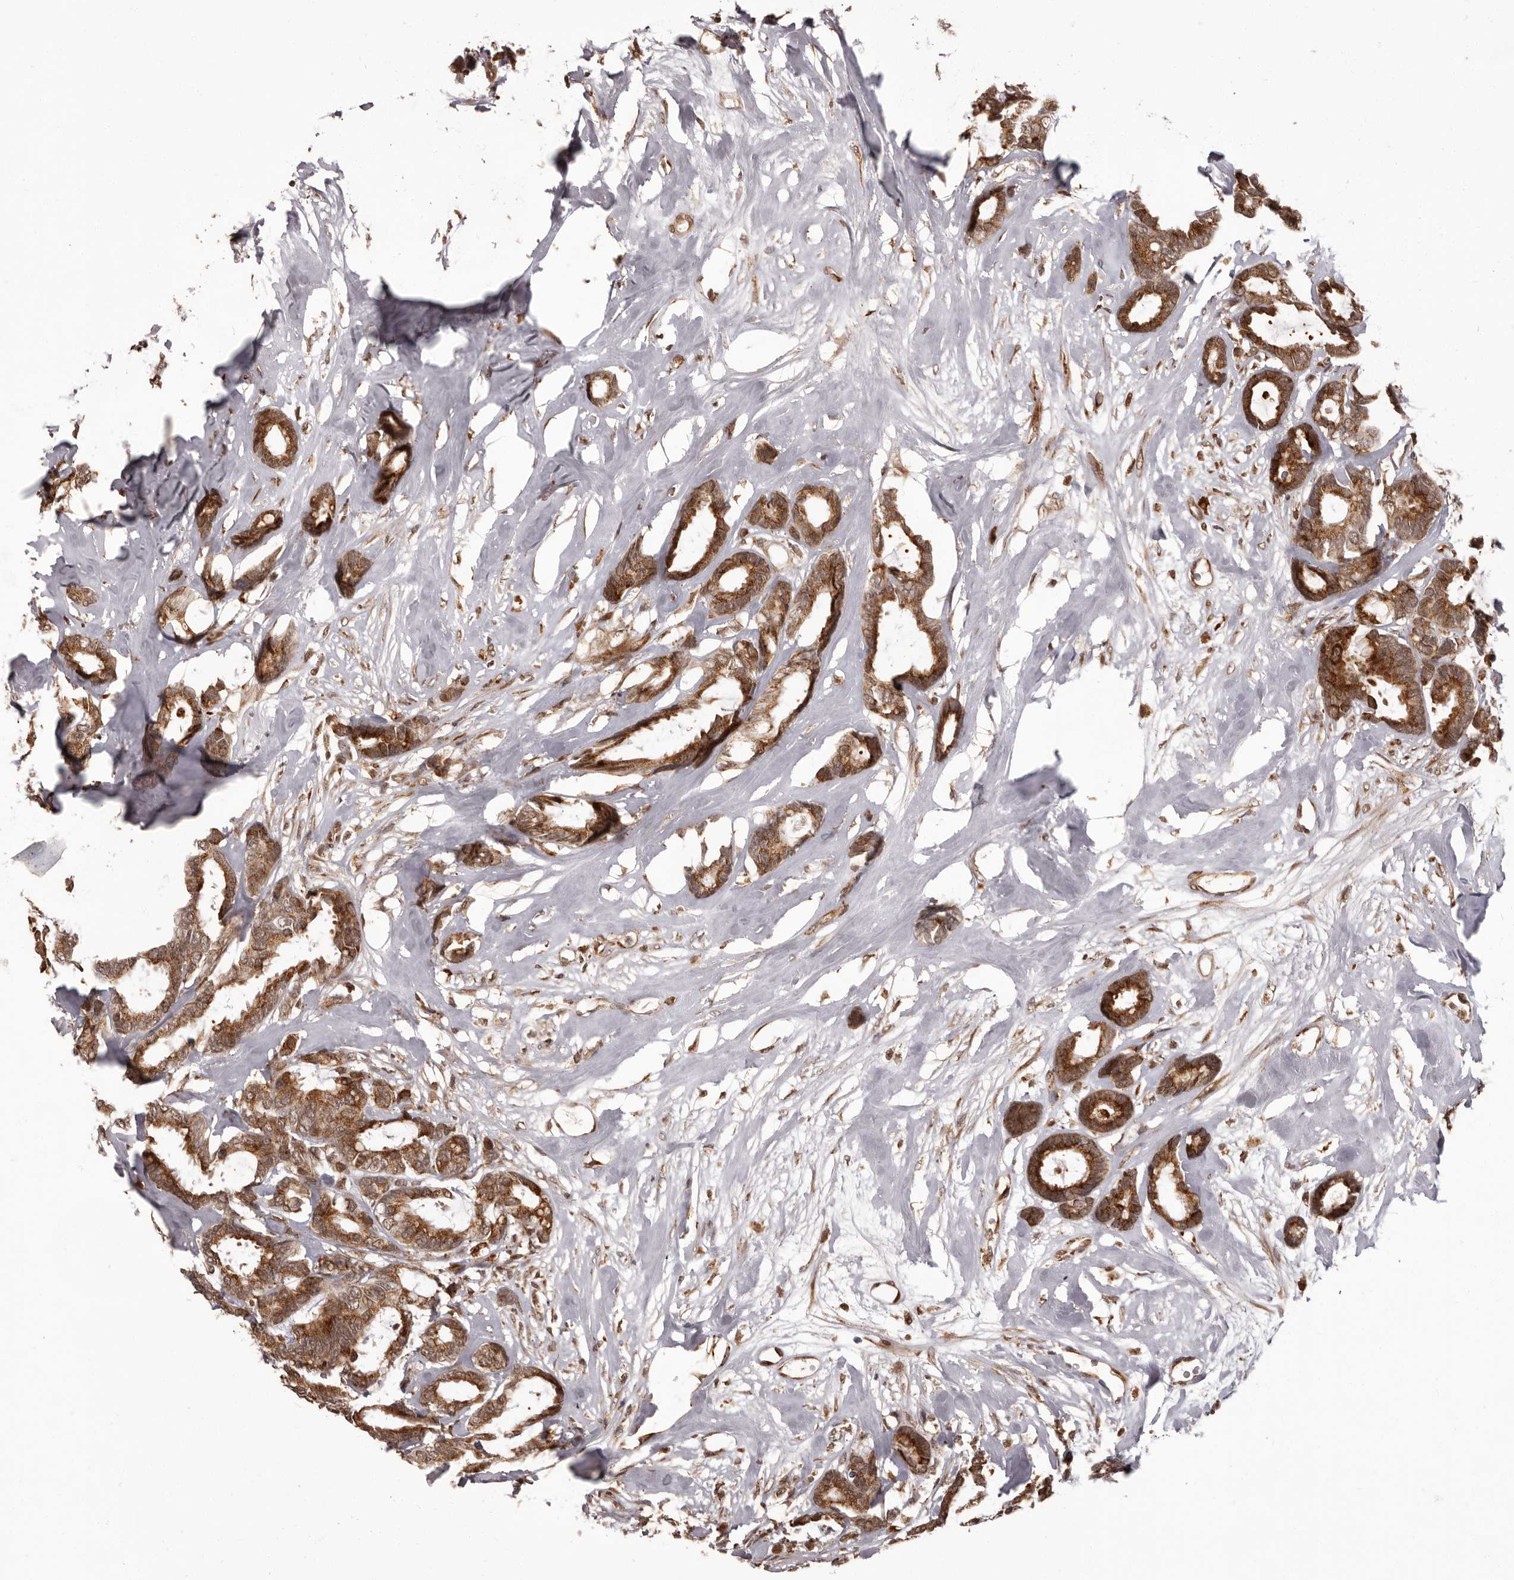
{"staining": {"intensity": "moderate", "quantity": ">75%", "location": "cytoplasmic/membranous,nuclear"}, "tissue": "breast cancer", "cell_type": "Tumor cells", "image_type": "cancer", "snomed": [{"axis": "morphology", "description": "Duct carcinoma"}, {"axis": "topography", "description": "Breast"}], "caption": "This is a photomicrograph of immunohistochemistry staining of breast cancer (invasive ductal carcinoma), which shows moderate staining in the cytoplasmic/membranous and nuclear of tumor cells.", "gene": "IL32", "patient": {"sex": "female", "age": 87}}